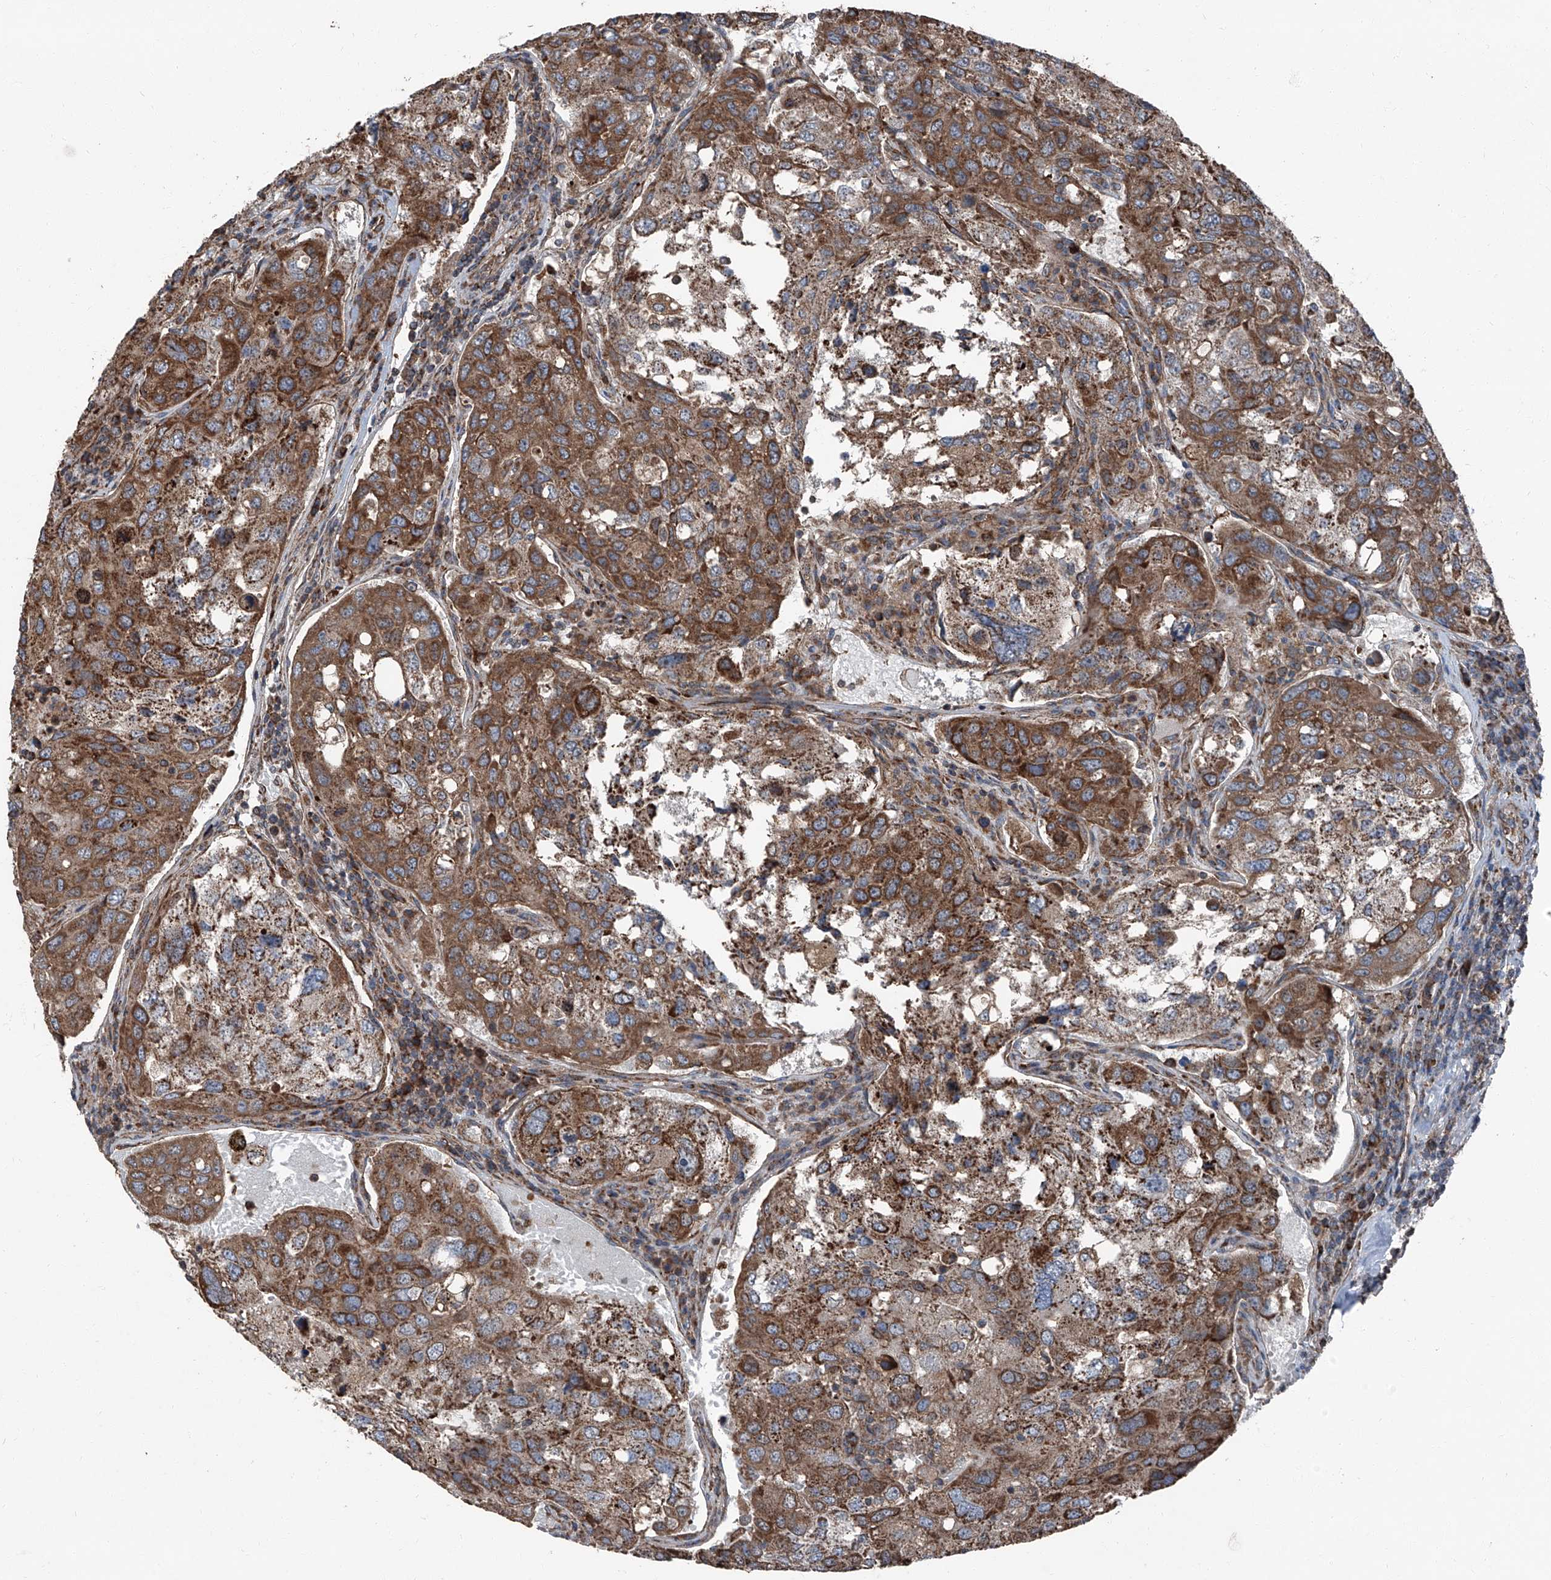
{"staining": {"intensity": "strong", "quantity": ">75%", "location": "cytoplasmic/membranous"}, "tissue": "urothelial cancer", "cell_type": "Tumor cells", "image_type": "cancer", "snomed": [{"axis": "morphology", "description": "Urothelial carcinoma, High grade"}, {"axis": "topography", "description": "Lymph node"}, {"axis": "topography", "description": "Urinary bladder"}], "caption": "IHC image of high-grade urothelial carcinoma stained for a protein (brown), which shows high levels of strong cytoplasmic/membranous expression in about >75% of tumor cells.", "gene": "LIMK1", "patient": {"sex": "male", "age": 51}}